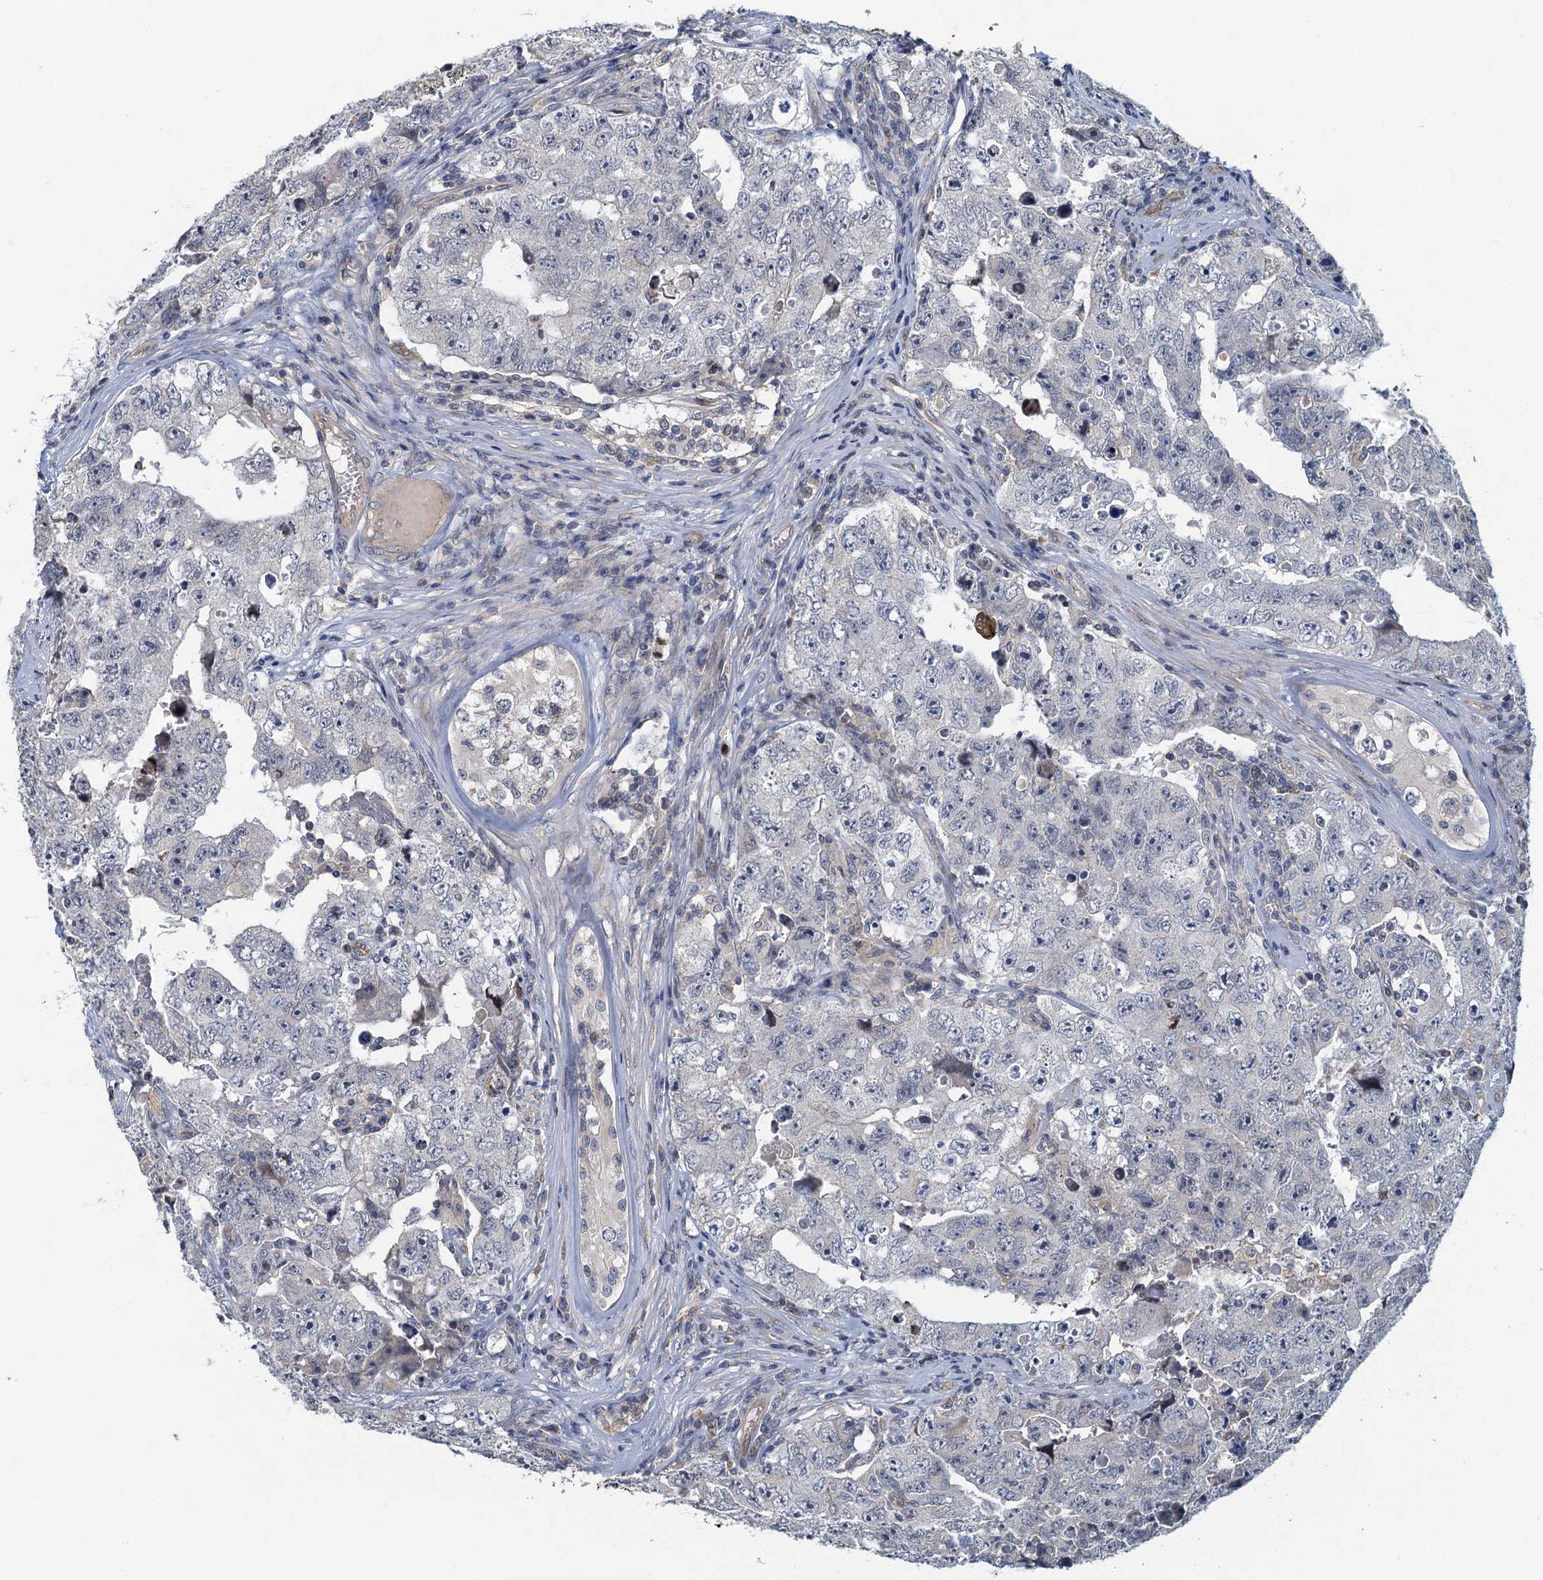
{"staining": {"intensity": "negative", "quantity": "none", "location": "none"}, "tissue": "testis cancer", "cell_type": "Tumor cells", "image_type": "cancer", "snomed": [{"axis": "morphology", "description": "Carcinoma, Embryonal, NOS"}, {"axis": "topography", "description": "Testis"}], "caption": "The histopathology image demonstrates no significant staining in tumor cells of embryonal carcinoma (testis).", "gene": "CKAP2L", "patient": {"sex": "male", "age": 17}}